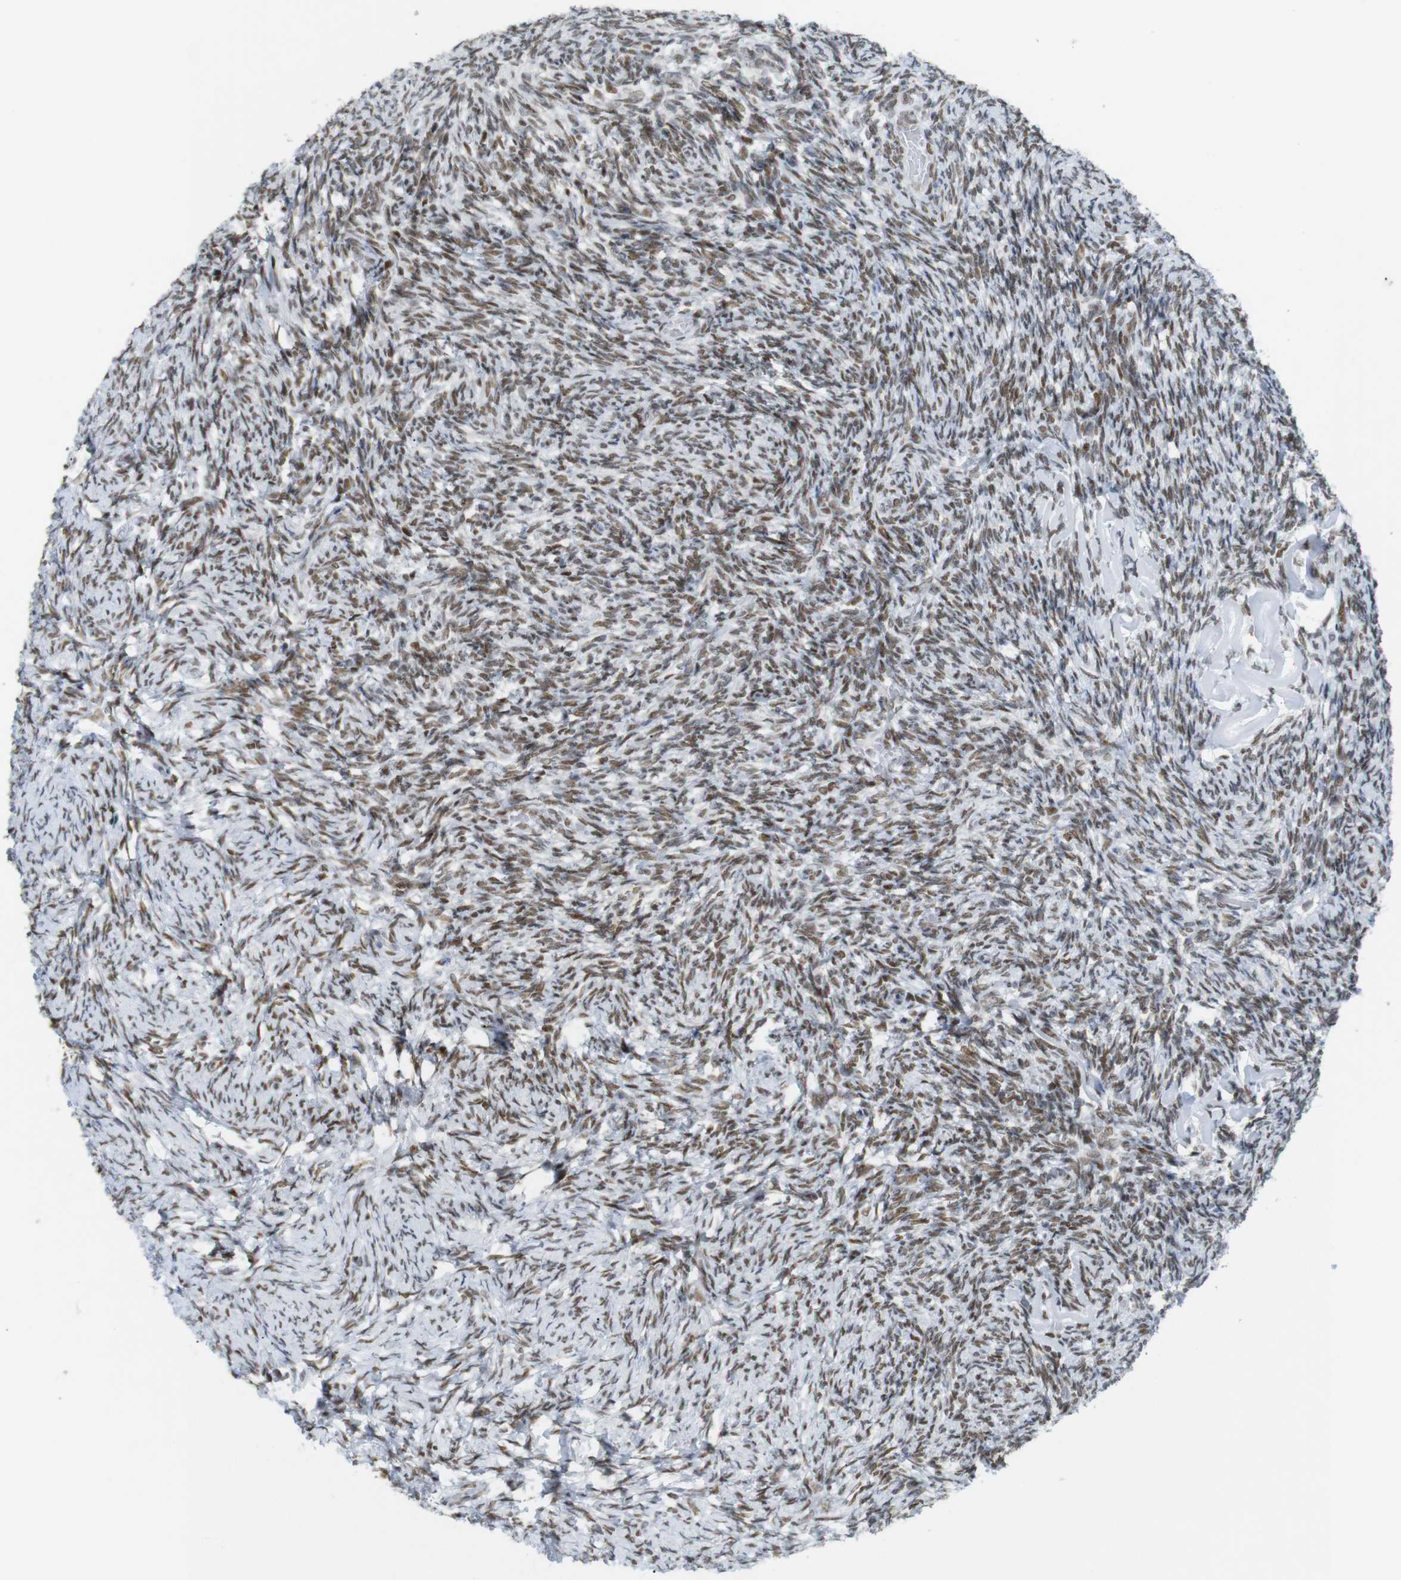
{"staining": {"intensity": "moderate", "quantity": ">75%", "location": "nuclear"}, "tissue": "ovary", "cell_type": "Ovarian stroma cells", "image_type": "normal", "snomed": [{"axis": "morphology", "description": "Normal tissue, NOS"}, {"axis": "topography", "description": "Ovary"}], "caption": "A micrograph of human ovary stained for a protein displays moderate nuclear brown staining in ovarian stroma cells. (IHC, brightfield microscopy, high magnification).", "gene": "RIOX2", "patient": {"sex": "female", "age": 60}}